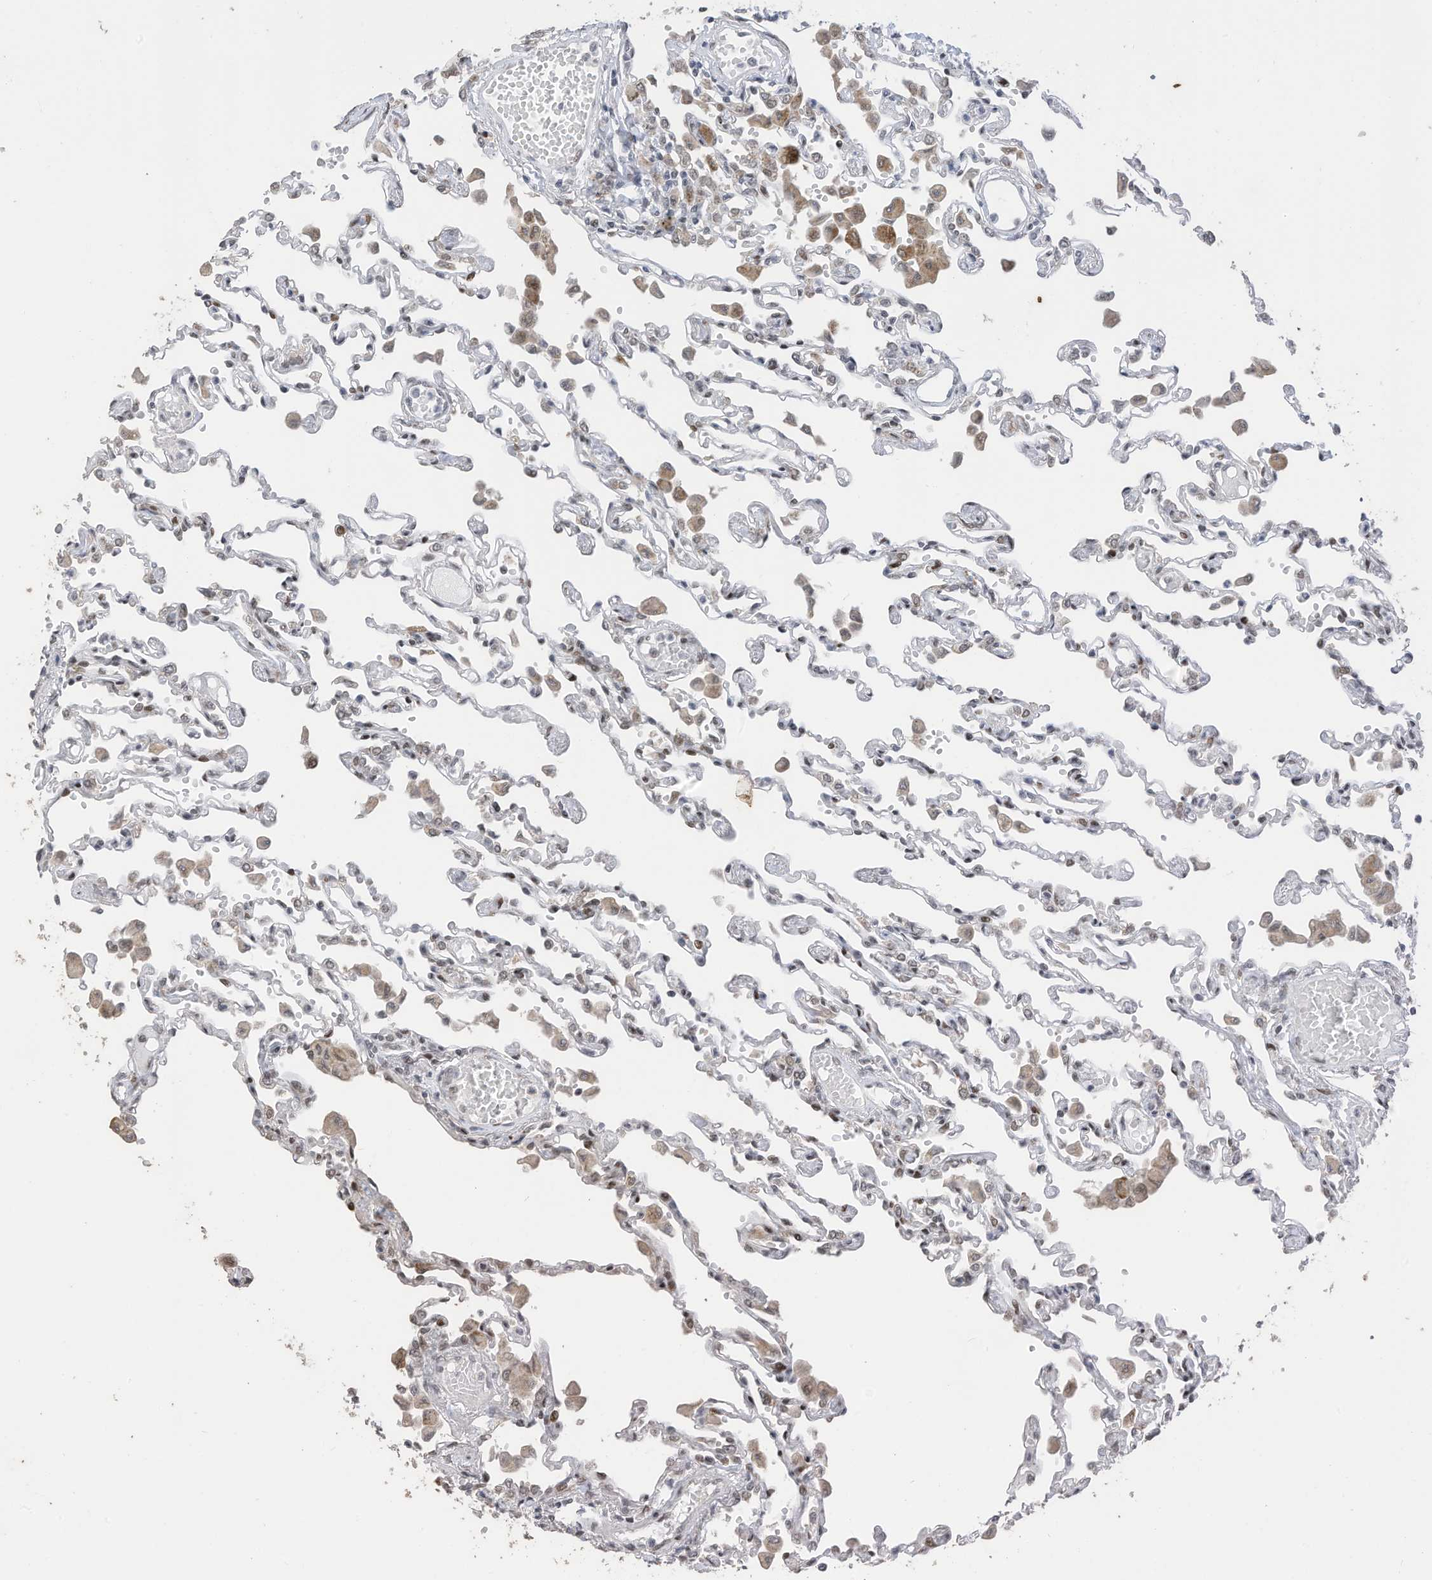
{"staining": {"intensity": "weak", "quantity": "<25%", "location": "nuclear"}, "tissue": "lung", "cell_type": "Alveolar cells", "image_type": "normal", "snomed": [{"axis": "morphology", "description": "Normal tissue, NOS"}, {"axis": "topography", "description": "Bronchus"}, {"axis": "topography", "description": "Lung"}], "caption": "Immunohistochemistry image of normal lung: lung stained with DAB (3,3'-diaminobenzidine) exhibits no significant protein positivity in alveolar cells.", "gene": "RABL3", "patient": {"sex": "female", "age": 49}}